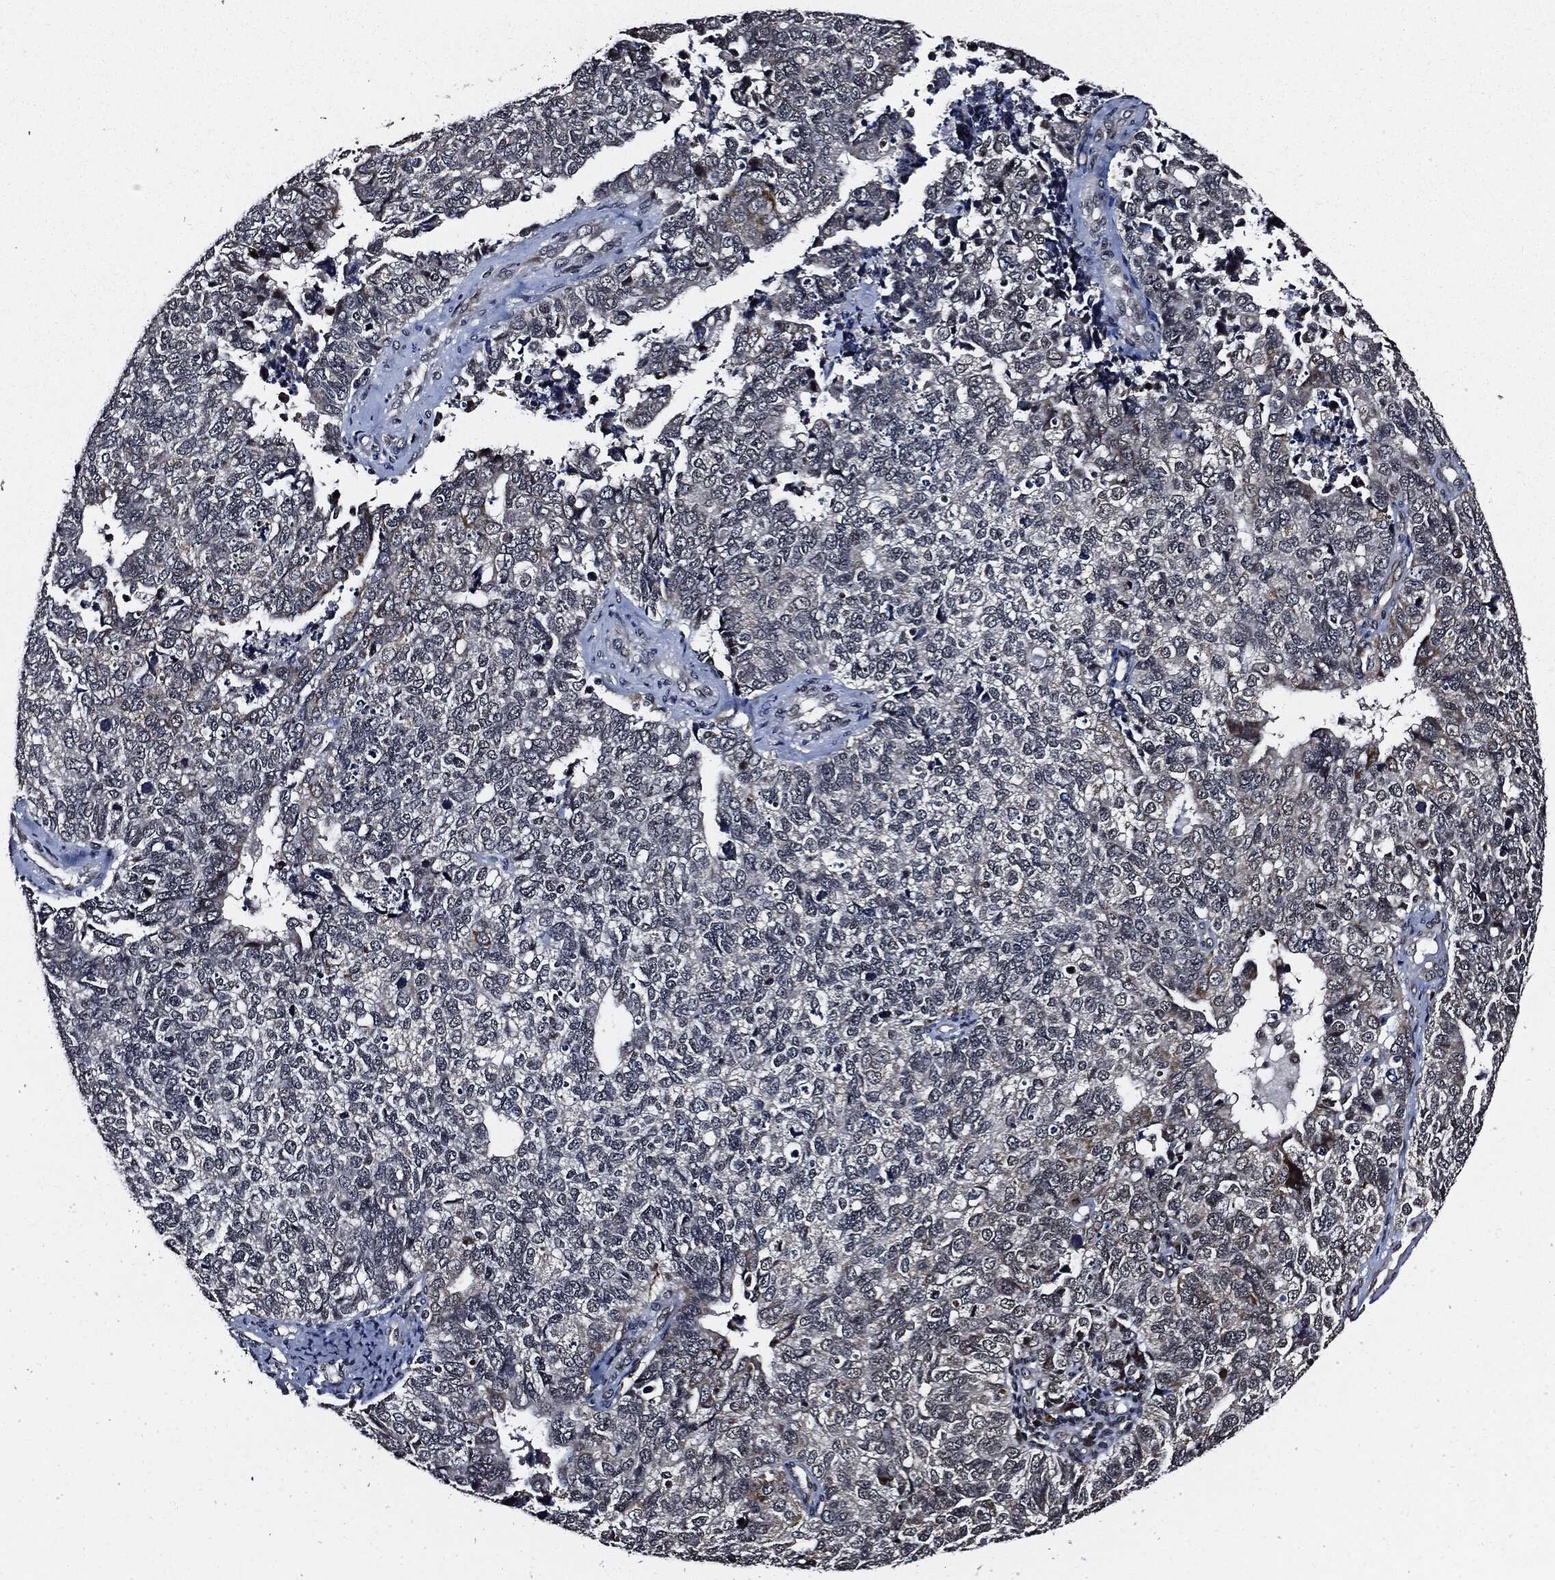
{"staining": {"intensity": "negative", "quantity": "none", "location": "none"}, "tissue": "cervical cancer", "cell_type": "Tumor cells", "image_type": "cancer", "snomed": [{"axis": "morphology", "description": "Squamous cell carcinoma, NOS"}, {"axis": "topography", "description": "Cervix"}], "caption": "Cervical squamous cell carcinoma stained for a protein using immunohistochemistry (IHC) shows no positivity tumor cells.", "gene": "SUGT1", "patient": {"sex": "female", "age": 63}}